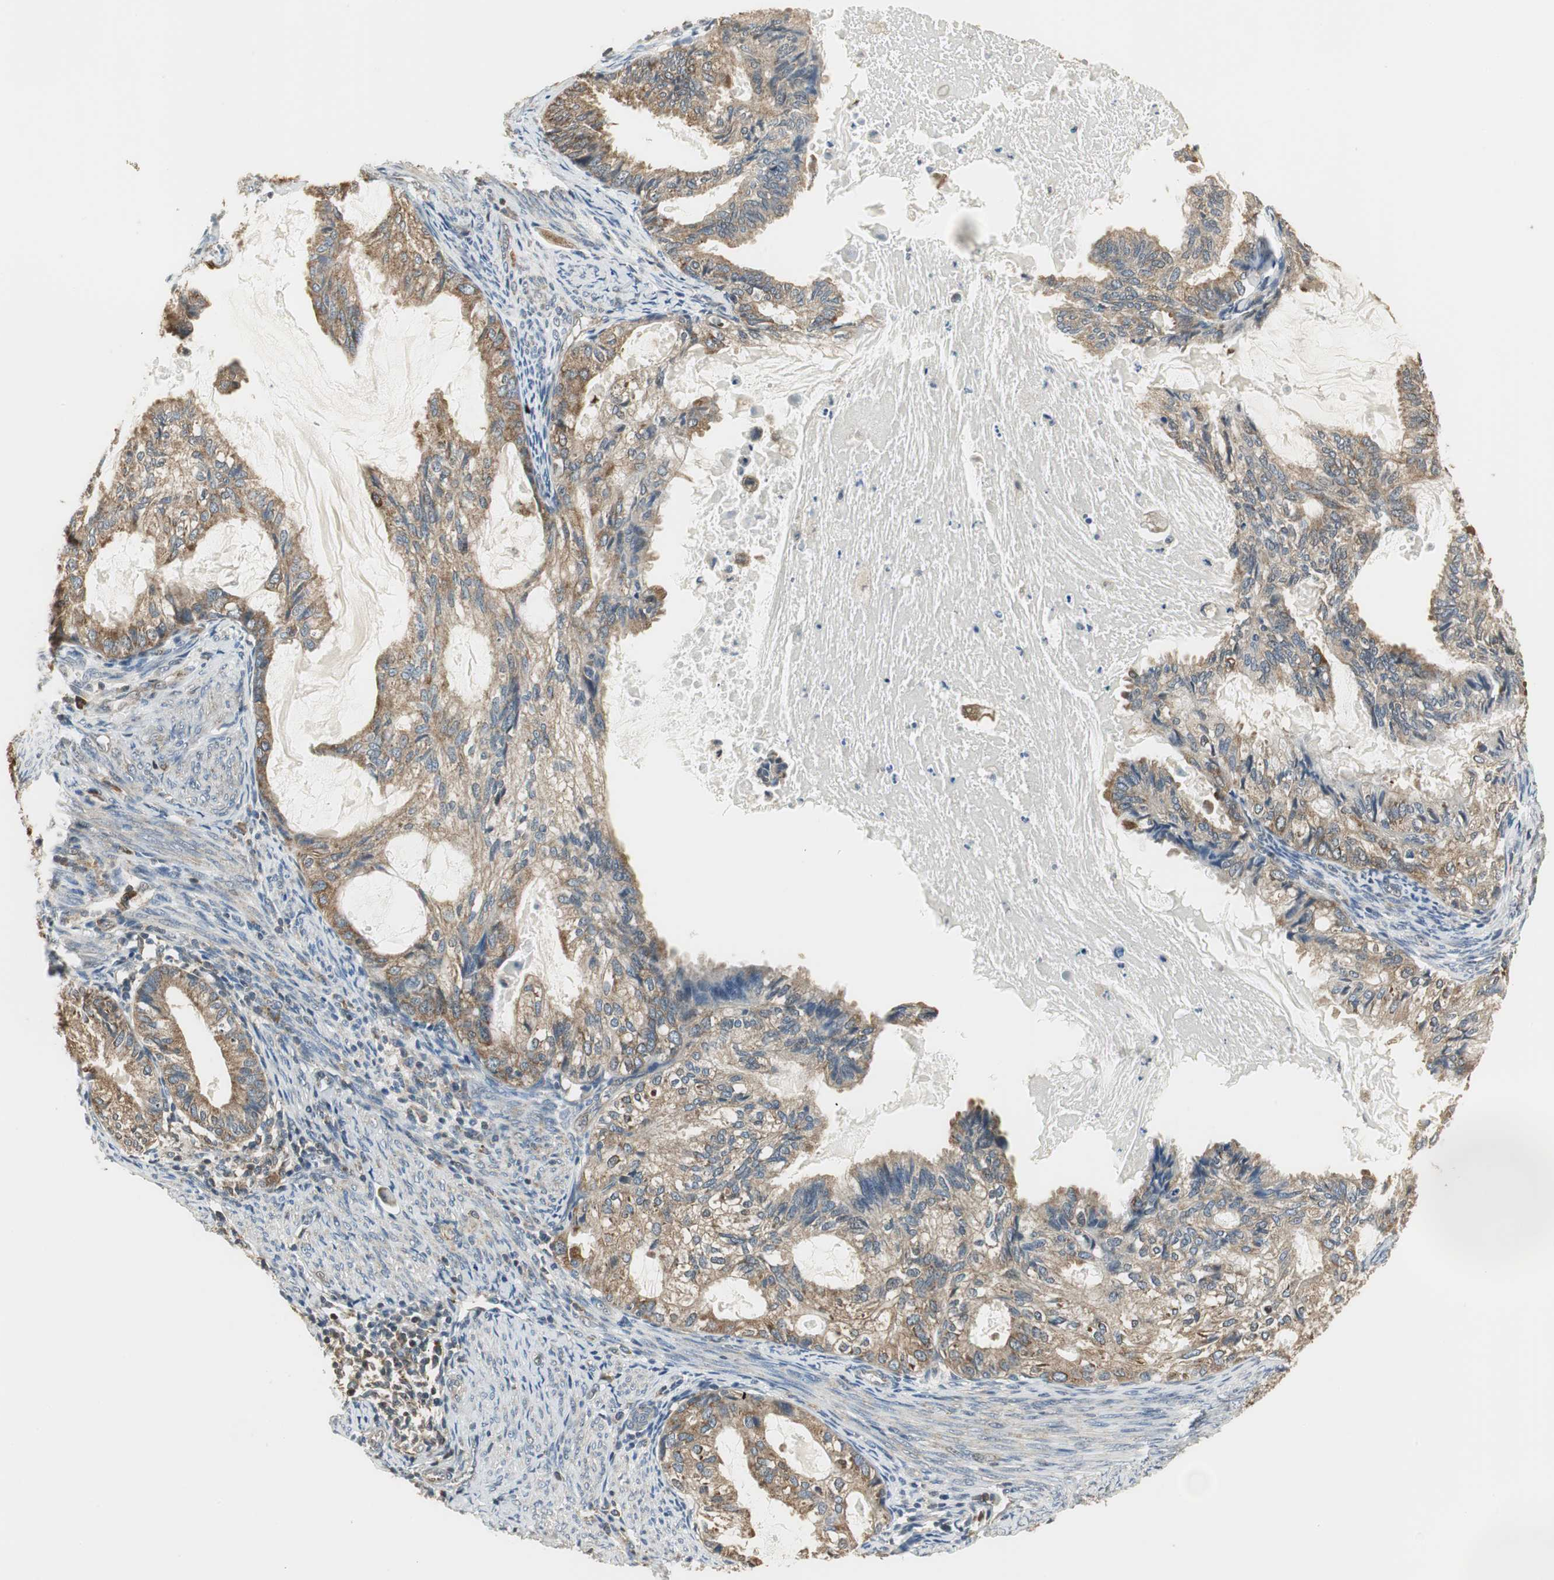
{"staining": {"intensity": "moderate", "quantity": ">75%", "location": "cytoplasmic/membranous"}, "tissue": "cervical cancer", "cell_type": "Tumor cells", "image_type": "cancer", "snomed": [{"axis": "morphology", "description": "Normal tissue, NOS"}, {"axis": "morphology", "description": "Adenocarcinoma, NOS"}, {"axis": "topography", "description": "Cervix"}, {"axis": "topography", "description": "Endometrium"}], "caption": "High-power microscopy captured an IHC histopathology image of cervical cancer, revealing moderate cytoplasmic/membranous staining in about >75% of tumor cells. (DAB (3,3'-diaminobenzidine) = brown stain, brightfield microscopy at high magnification).", "gene": "CCT5", "patient": {"sex": "female", "age": 86}}